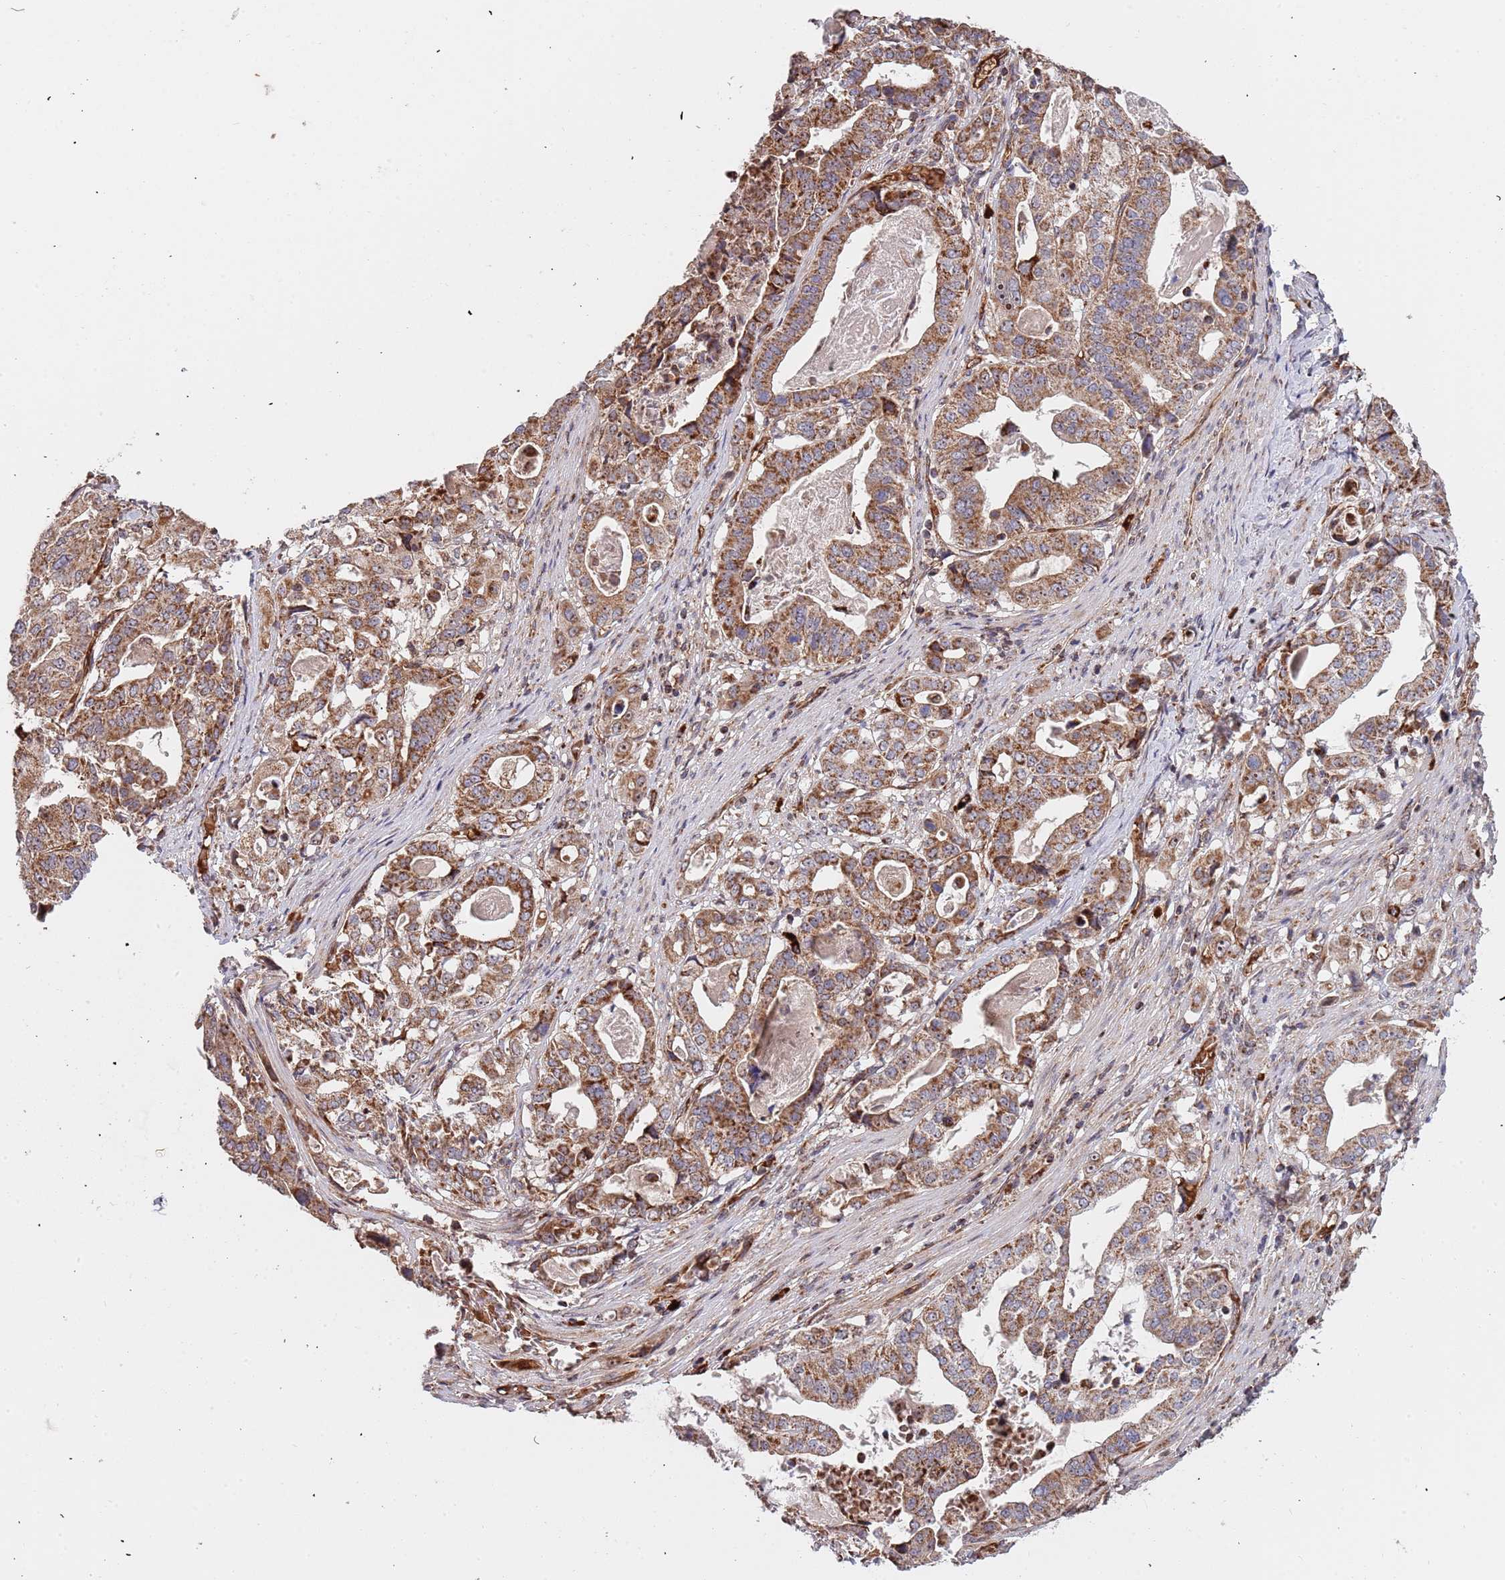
{"staining": {"intensity": "moderate", "quantity": ">75%", "location": "cytoplasmic/membranous"}, "tissue": "stomach cancer", "cell_type": "Tumor cells", "image_type": "cancer", "snomed": [{"axis": "morphology", "description": "Adenocarcinoma, NOS"}, {"axis": "topography", "description": "Stomach"}], "caption": "Protein expression by immunohistochemistry (IHC) exhibits moderate cytoplasmic/membranous expression in about >75% of tumor cells in stomach cancer. (DAB (3,3'-diaminobenzidine) IHC, brown staining for protein, blue staining for nuclei).", "gene": "DCHS1", "patient": {"sex": "male", "age": 48}}